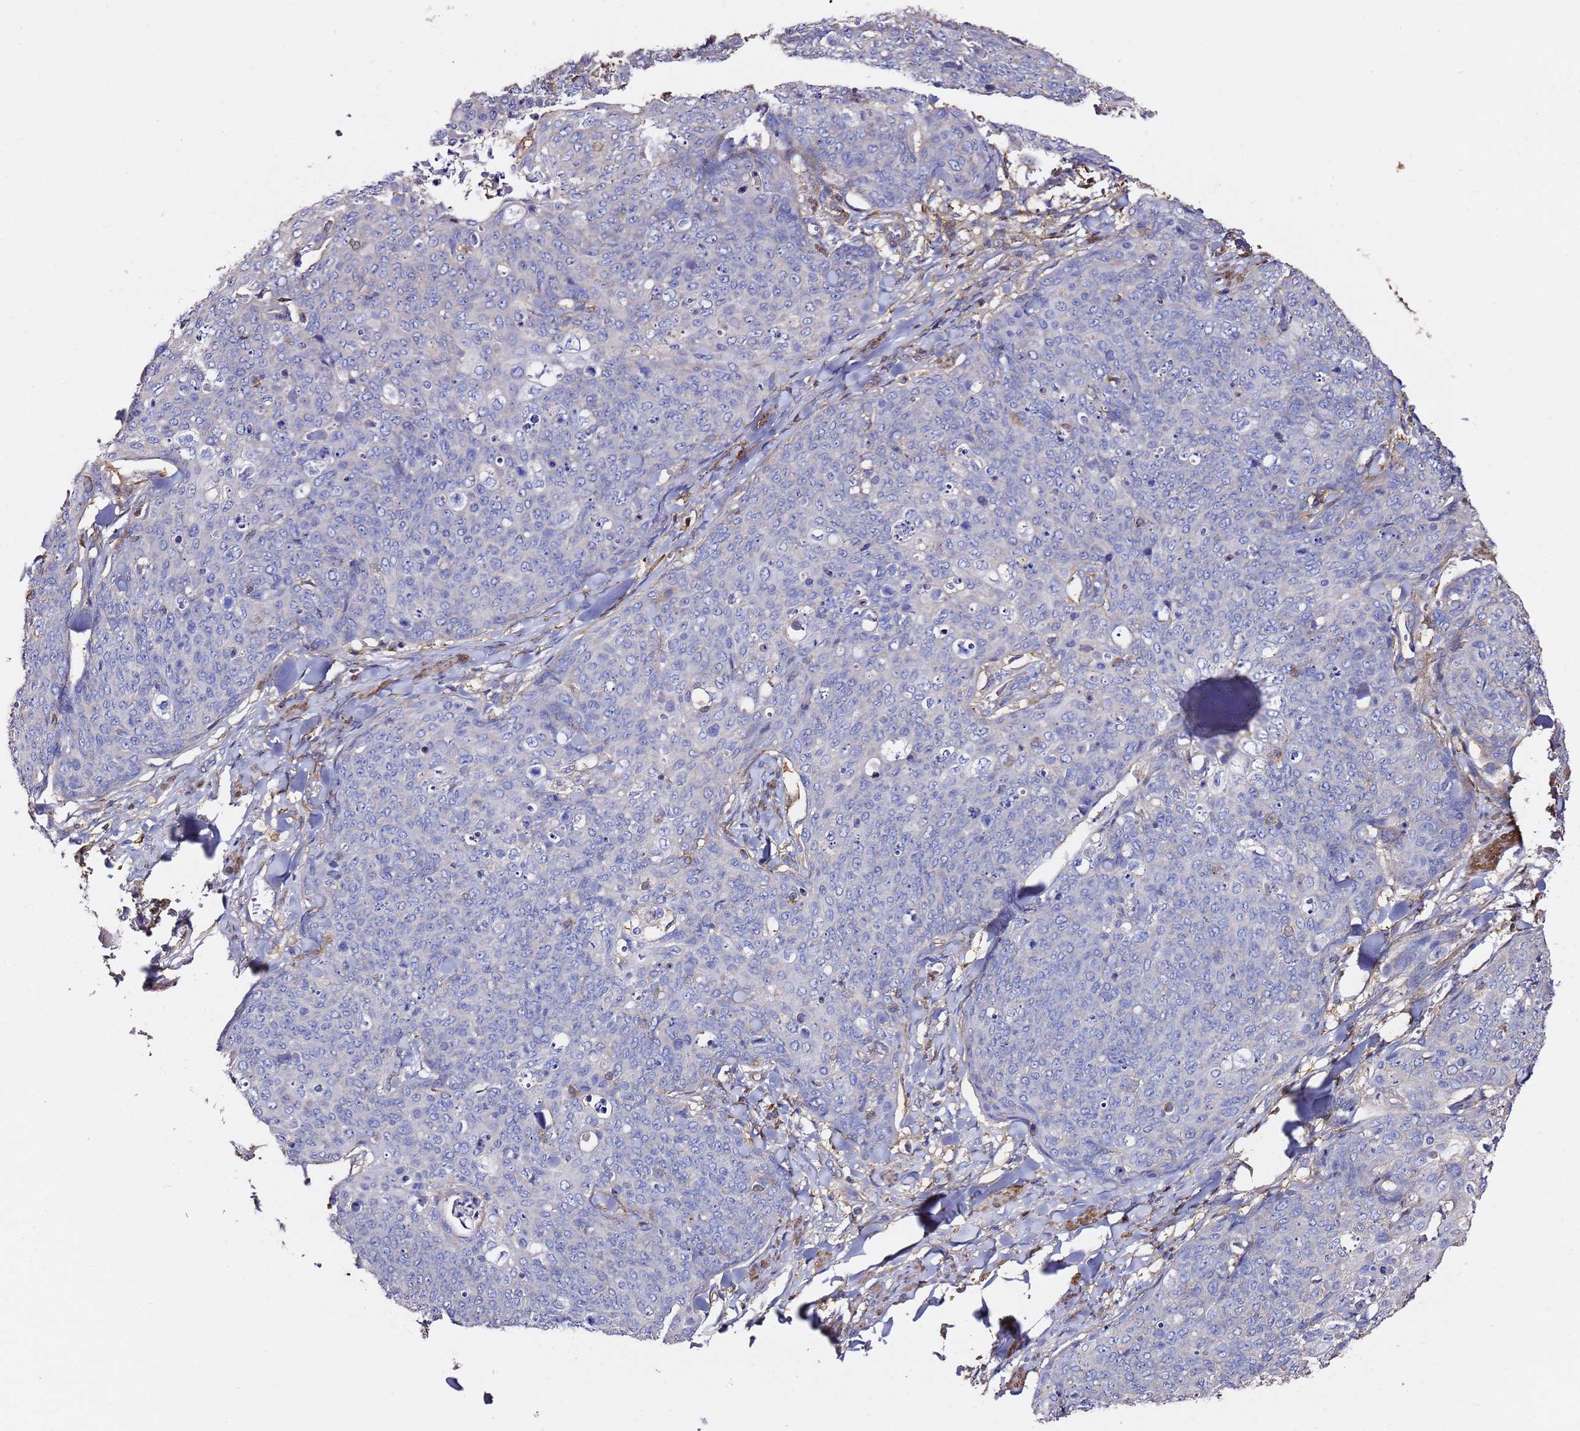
{"staining": {"intensity": "negative", "quantity": "none", "location": "none"}, "tissue": "skin cancer", "cell_type": "Tumor cells", "image_type": "cancer", "snomed": [{"axis": "morphology", "description": "Squamous cell carcinoma, NOS"}, {"axis": "topography", "description": "Skin"}, {"axis": "topography", "description": "Vulva"}], "caption": "Image shows no protein staining in tumor cells of skin cancer (squamous cell carcinoma) tissue.", "gene": "ZFP36L2", "patient": {"sex": "female", "age": 85}}